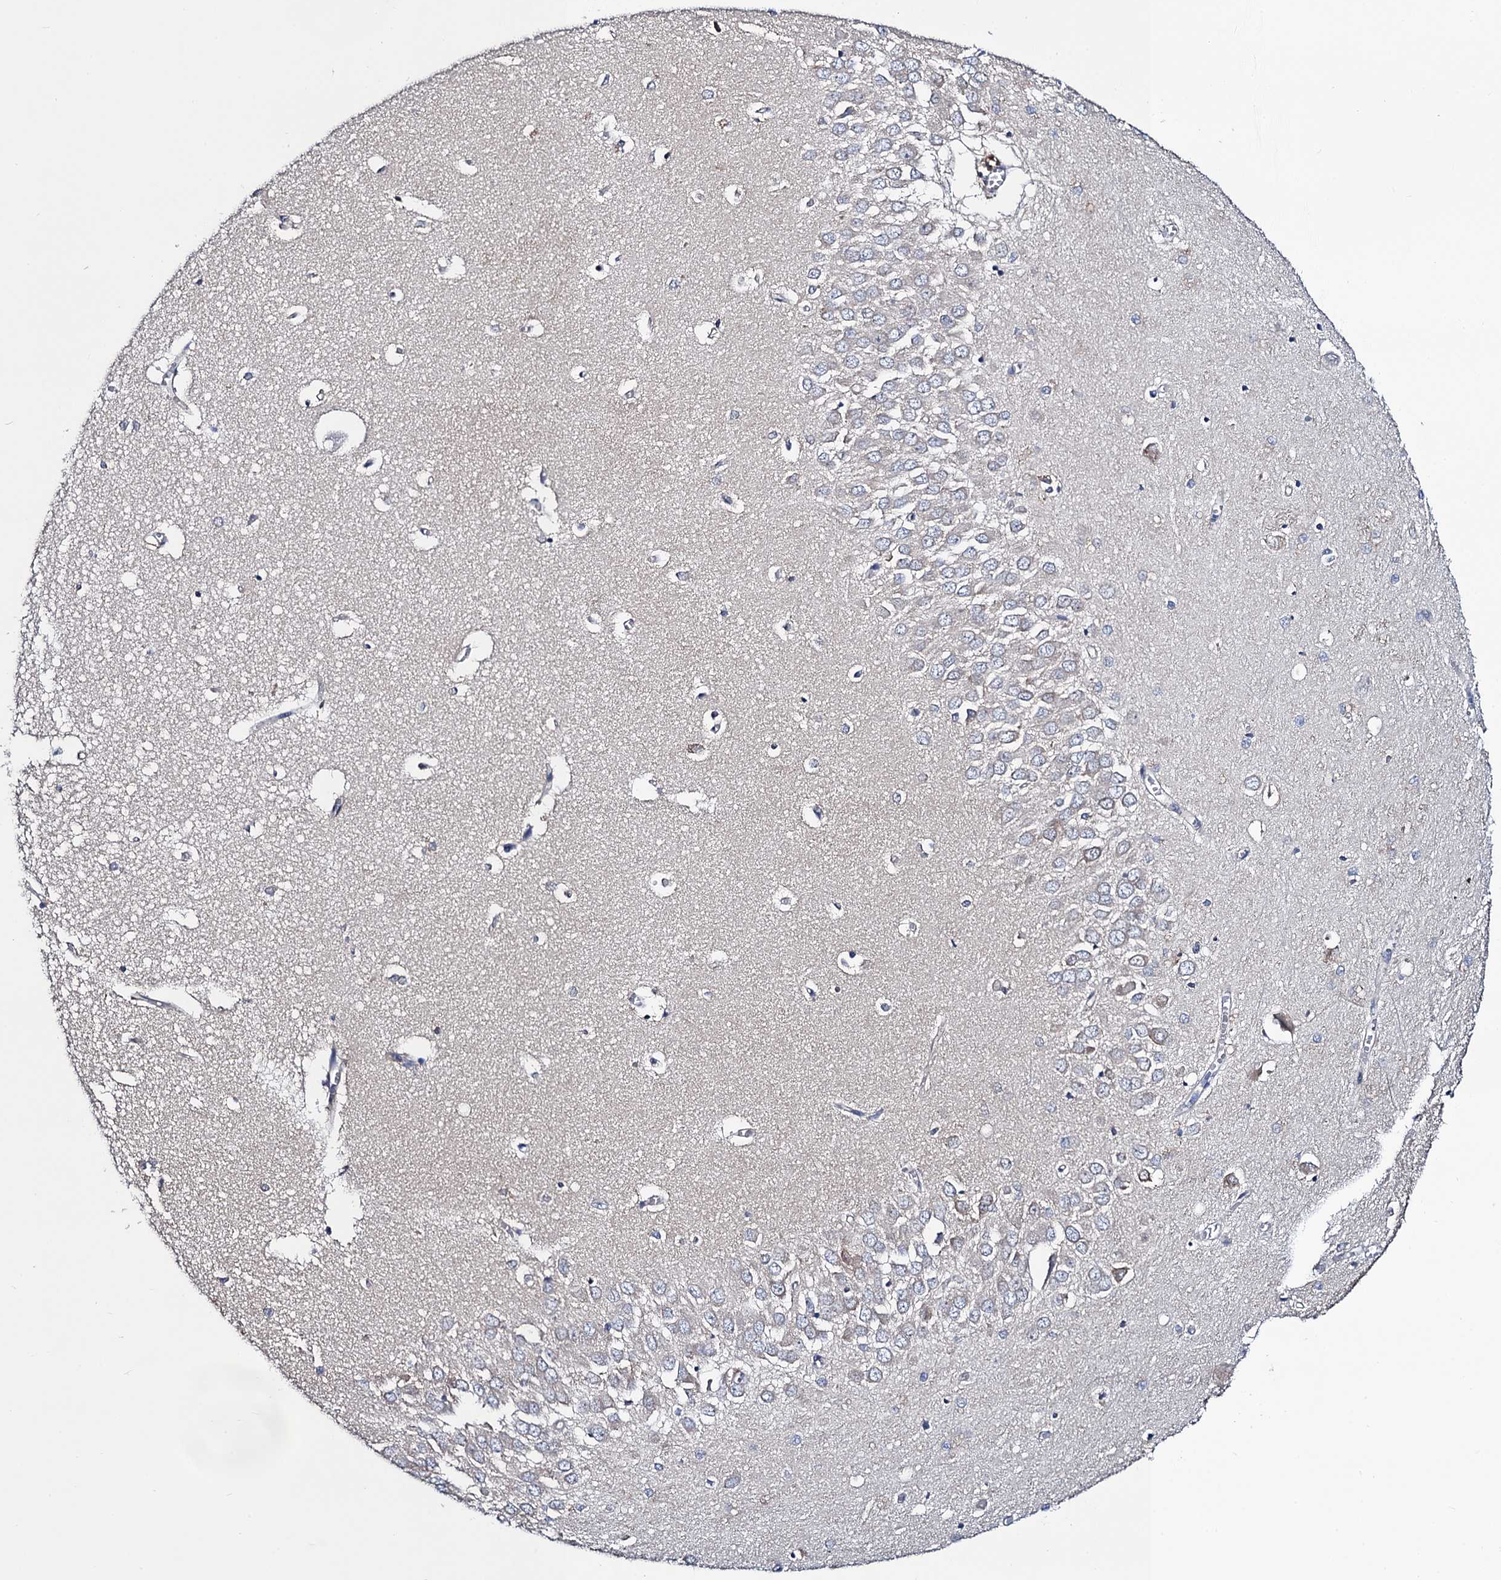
{"staining": {"intensity": "negative", "quantity": "none", "location": "none"}, "tissue": "hippocampus", "cell_type": "Glial cells", "image_type": "normal", "snomed": [{"axis": "morphology", "description": "Normal tissue, NOS"}, {"axis": "topography", "description": "Hippocampus"}], "caption": "Immunohistochemistry histopathology image of benign hippocampus stained for a protein (brown), which reveals no staining in glial cells. (DAB immunohistochemistry (IHC), high magnification).", "gene": "PGLS", "patient": {"sex": "male", "age": 70}}